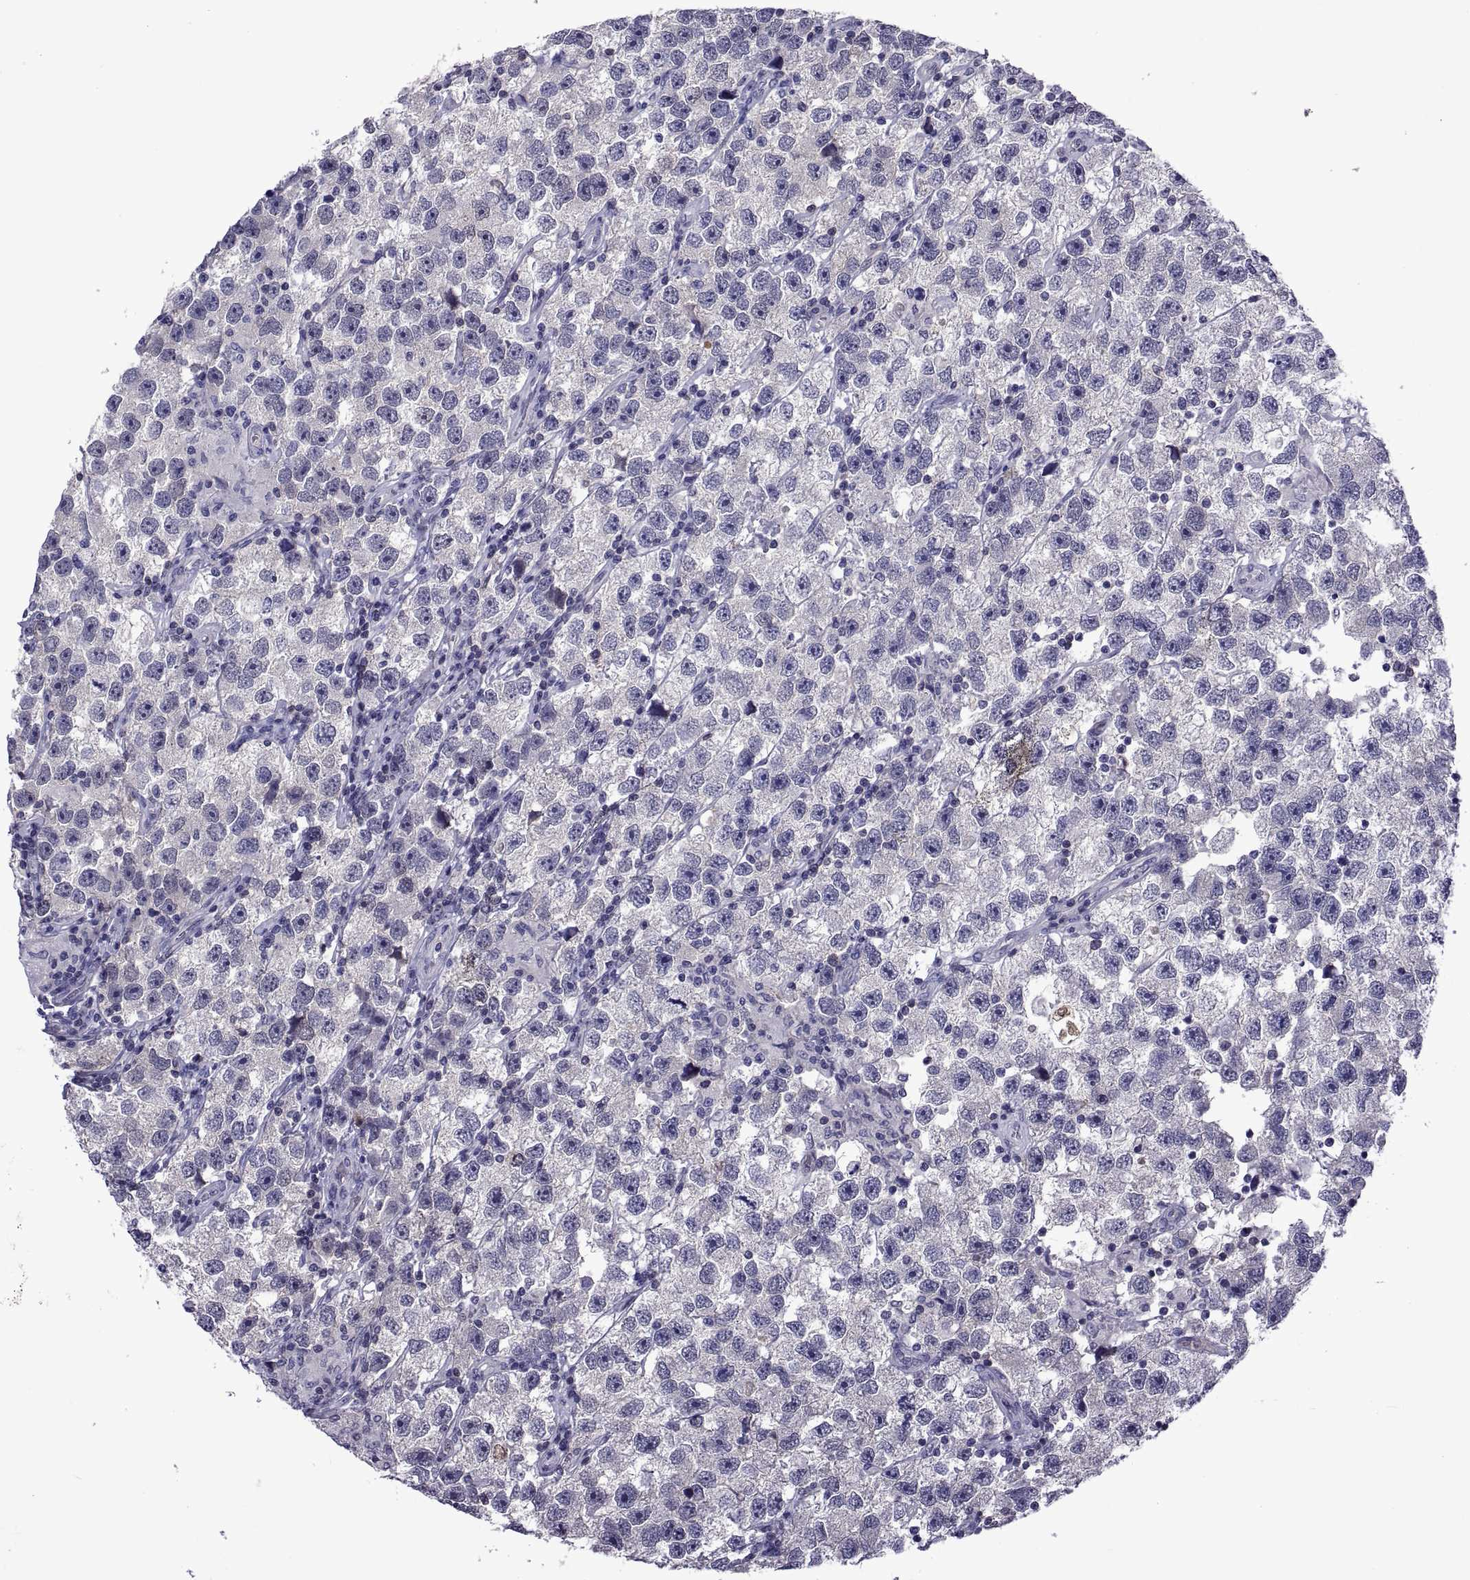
{"staining": {"intensity": "negative", "quantity": "none", "location": "none"}, "tissue": "testis cancer", "cell_type": "Tumor cells", "image_type": "cancer", "snomed": [{"axis": "morphology", "description": "Seminoma, NOS"}, {"axis": "topography", "description": "Testis"}], "caption": "IHC histopathology image of human testis seminoma stained for a protein (brown), which demonstrates no expression in tumor cells.", "gene": "LCN9", "patient": {"sex": "male", "age": 26}}